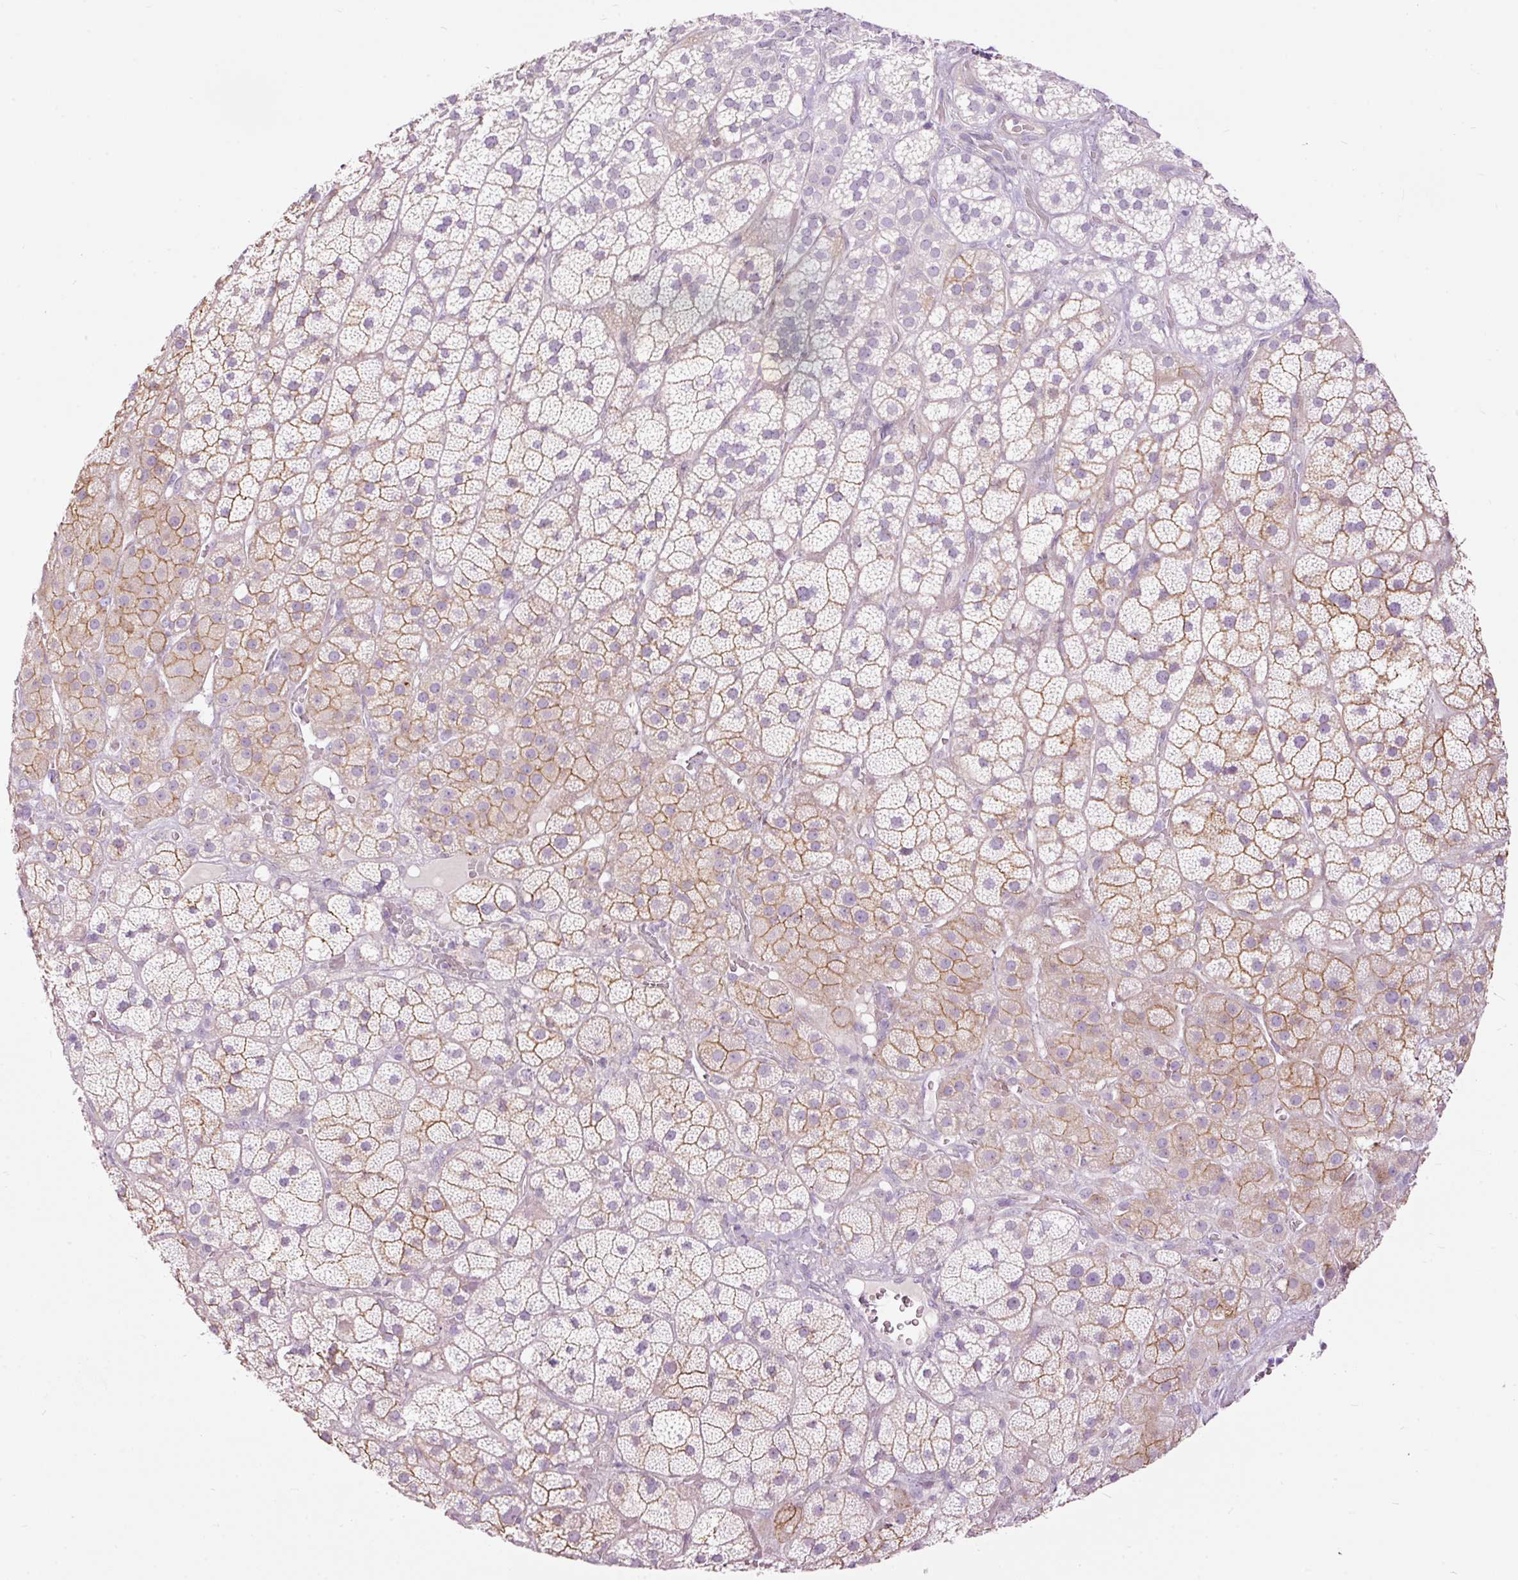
{"staining": {"intensity": "moderate", "quantity": "25%-75%", "location": "cytoplasmic/membranous"}, "tissue": "adrenal gland", "cell_type": "Glandular cells", "image_type": "normal", "snomed": [{"axis": "morphology", "description": "Normal tissue, NOS"}, {"axis": "topography", "description": "Adrenal gland"}], "caption": "This image displays immunohistochemistry (IHC) staining of benign adrenal gland, with medium moderate cytoplasmic/membranous positivity in approximately 25%-75% of glandular cells.", "gene": "FCRL4", "patient": {"sex": "male", "age": 57}}